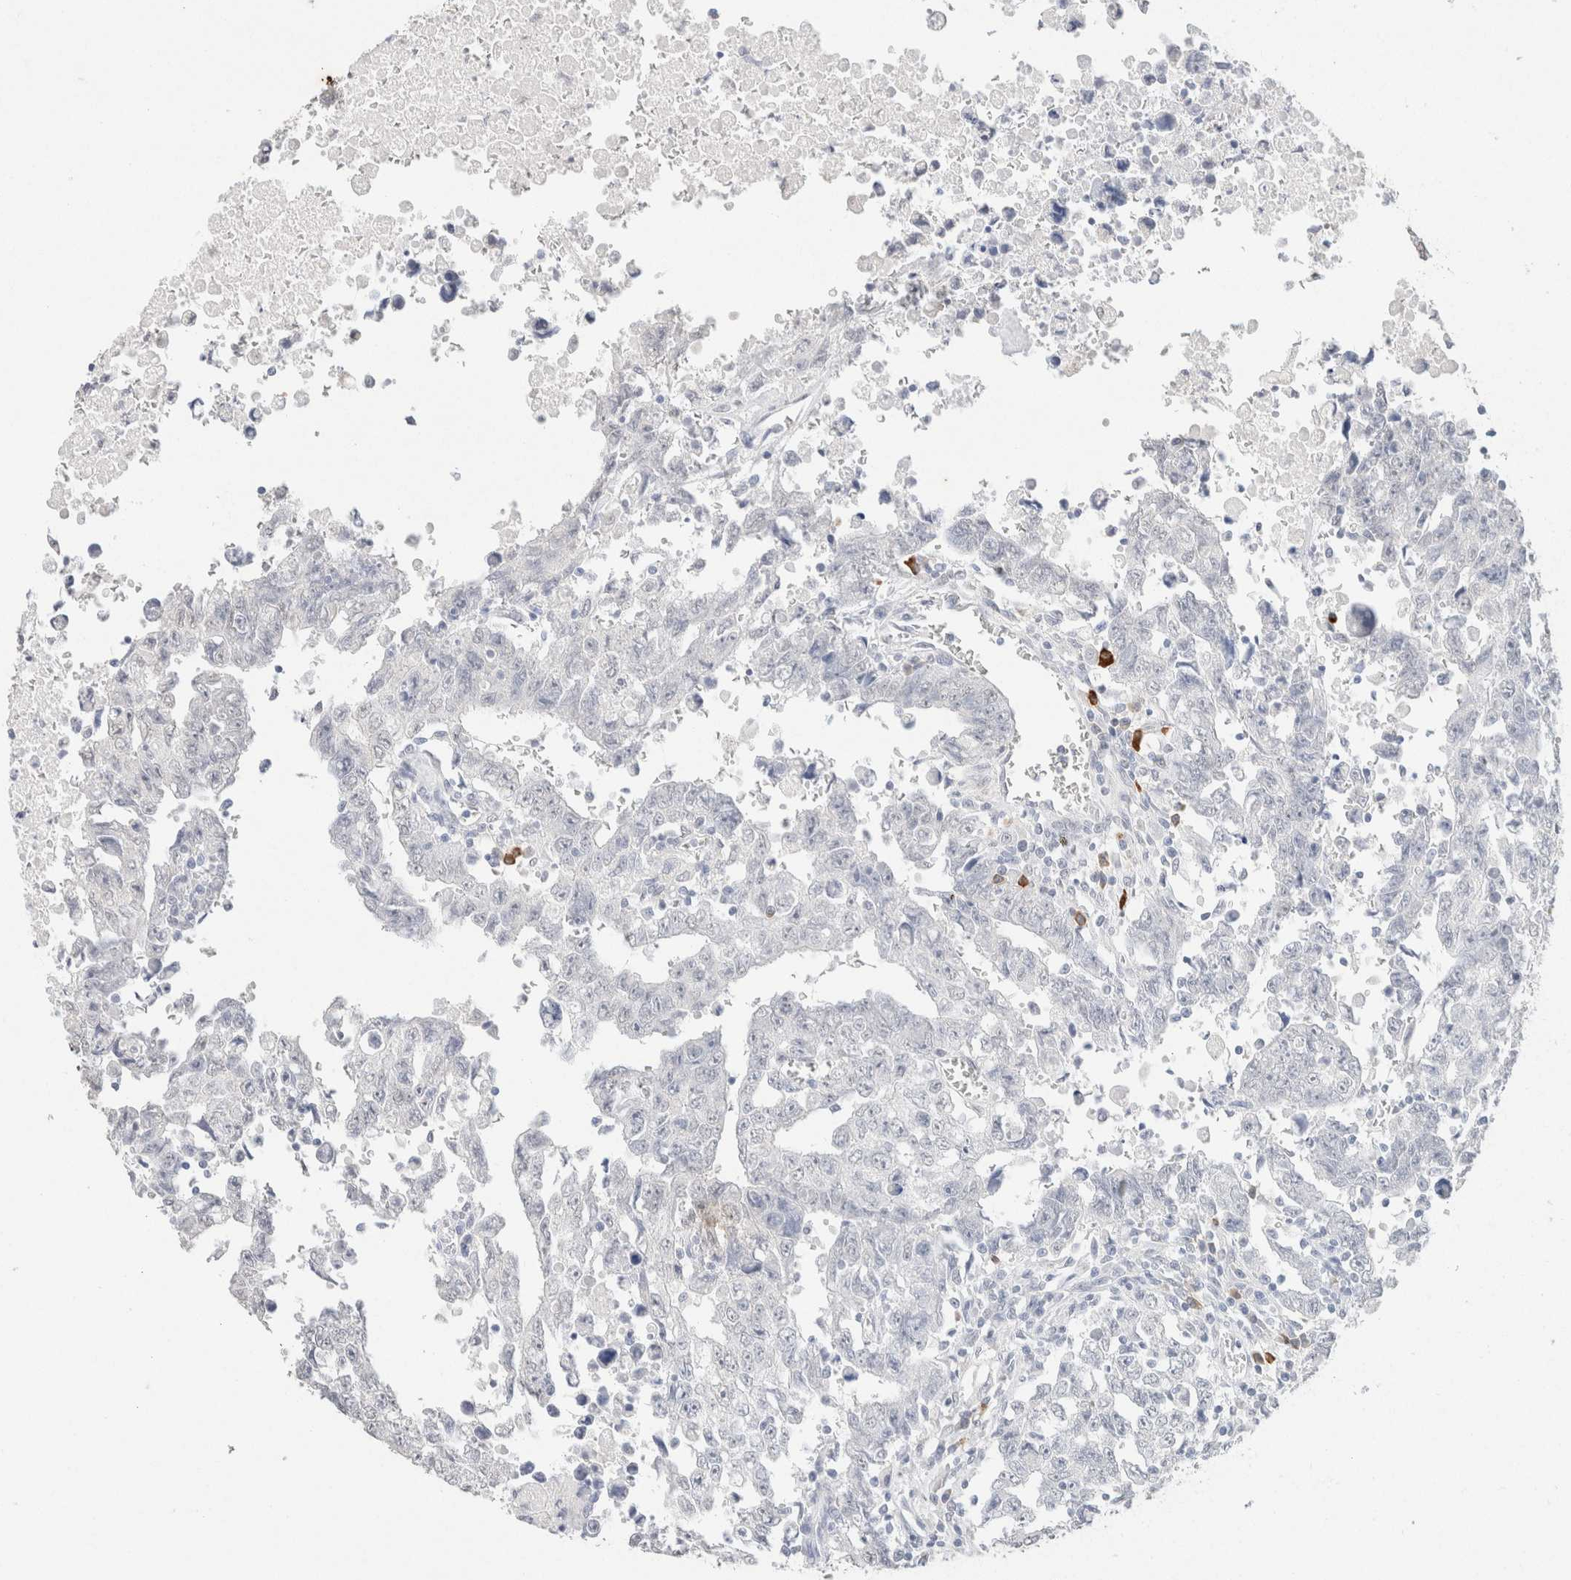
{"staining": {"intensity": "negative", "quantity": "none", "location": "none"}, "tissue": "testis cancer", "cell_type": "Tumor cells", "image_type": "cancer", "snomed": [{"axis": "morphology", "description": "Carcinoma, Embryonal, NOS"}, {"axis": "topography", "description": "Testis"}], "caption": "This is an immunohistochemistry (IHC) histopathology image of testis embryonal carcinoma. There is no positivity in tumor cells.", "gene": "CD80", "patient": {"sex": "male", "age": 28}}